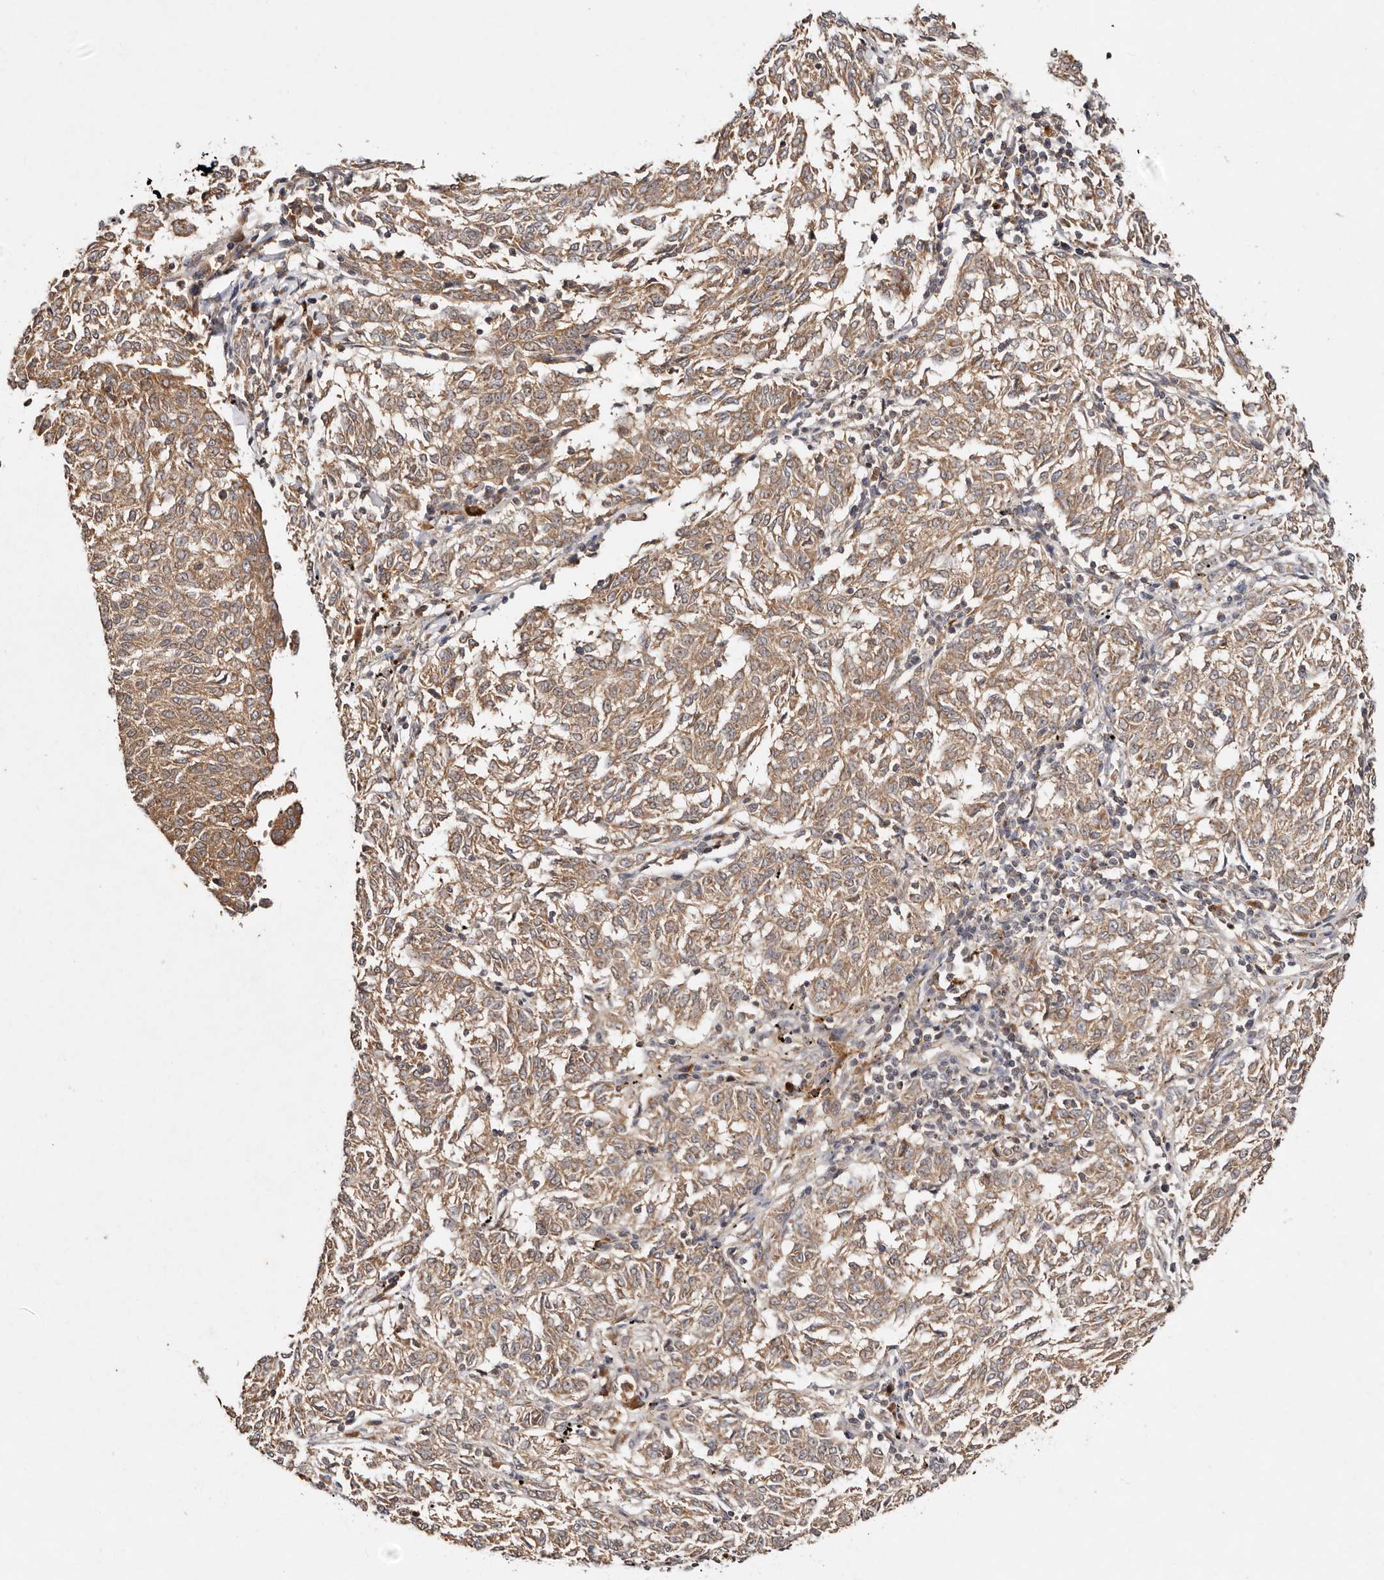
{"staining": {"intensity": "weak", "quantity": ">75%", "location": "cytoplasmic/membranous"}, "tissue": "melanoma", "cell_type": "Tumor cells", "image_type": "cancer", "snomed": [{"axis": "morphology", "description": "Malignant melanoma, NOS"}, {"axis": "topography", "description": "Skin"}], "caption": "Protein staining demonstrates weak cytoplasmic/membranous staining in approximately >75% of tumor cells in malignant melanoma.", "gene": "DENND11", "patient": {"sex": "female", "age": 72}}